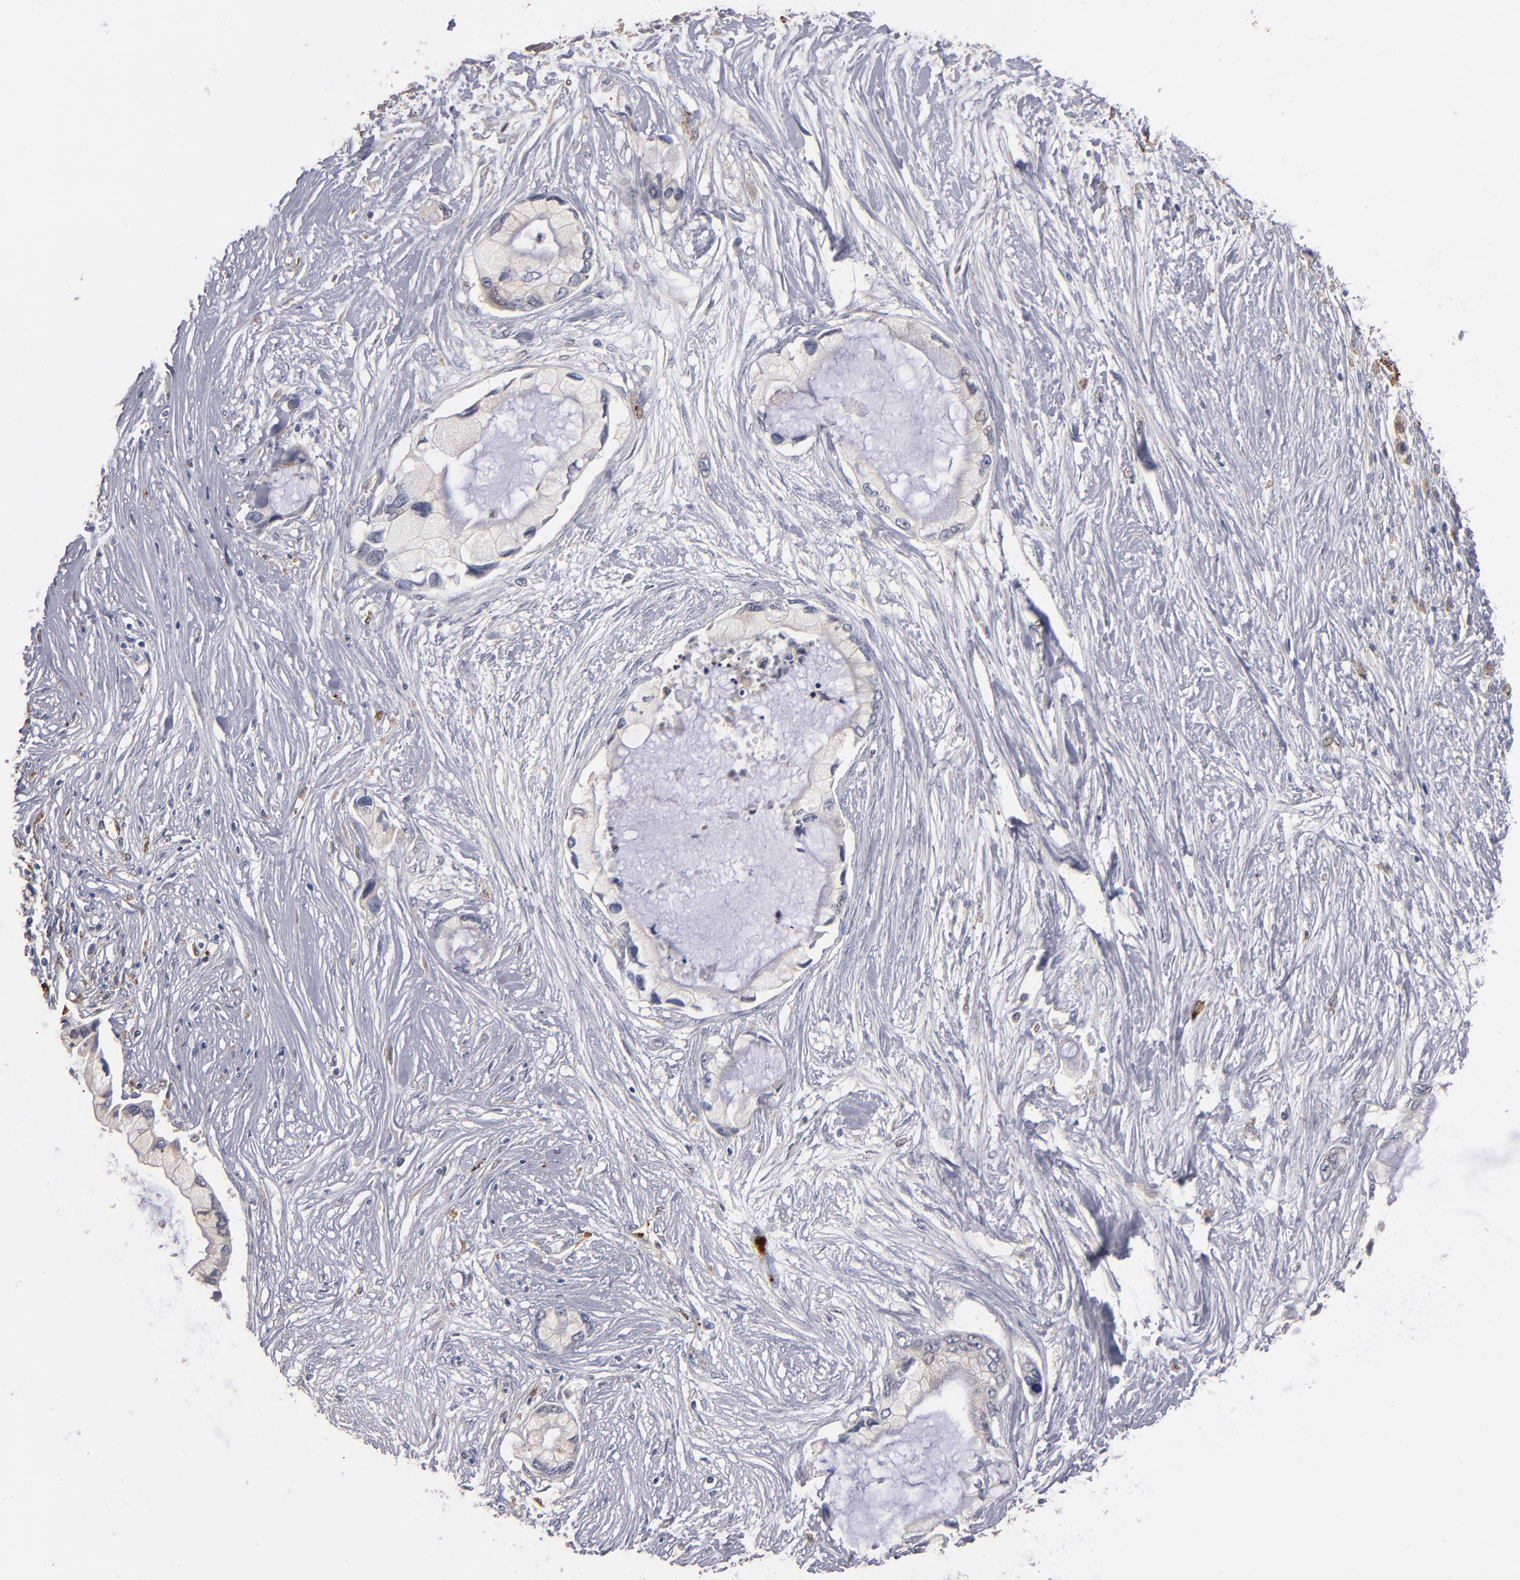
{"staining": {"intensity": "weak", "quantity": "<25%", "location": "cytoplasmic/membranous"}, "tissue": "pancreatic cancer", "cell_type": "Tumor cells", "image_type": "cancer", "snomed": [{"axis": "morphology", "description": "Adenocarcinoma, NOS"}, {"axis": "topography", "description": "Pancreas"}], "caption": "This is a photomicrograph of immunohistochemistry staining of pancreatic cancer (adenocarcinoma), which shows no staining in tumor cells.", "gene": "SELP", "patient": {"sex": "female", "age": 59}}